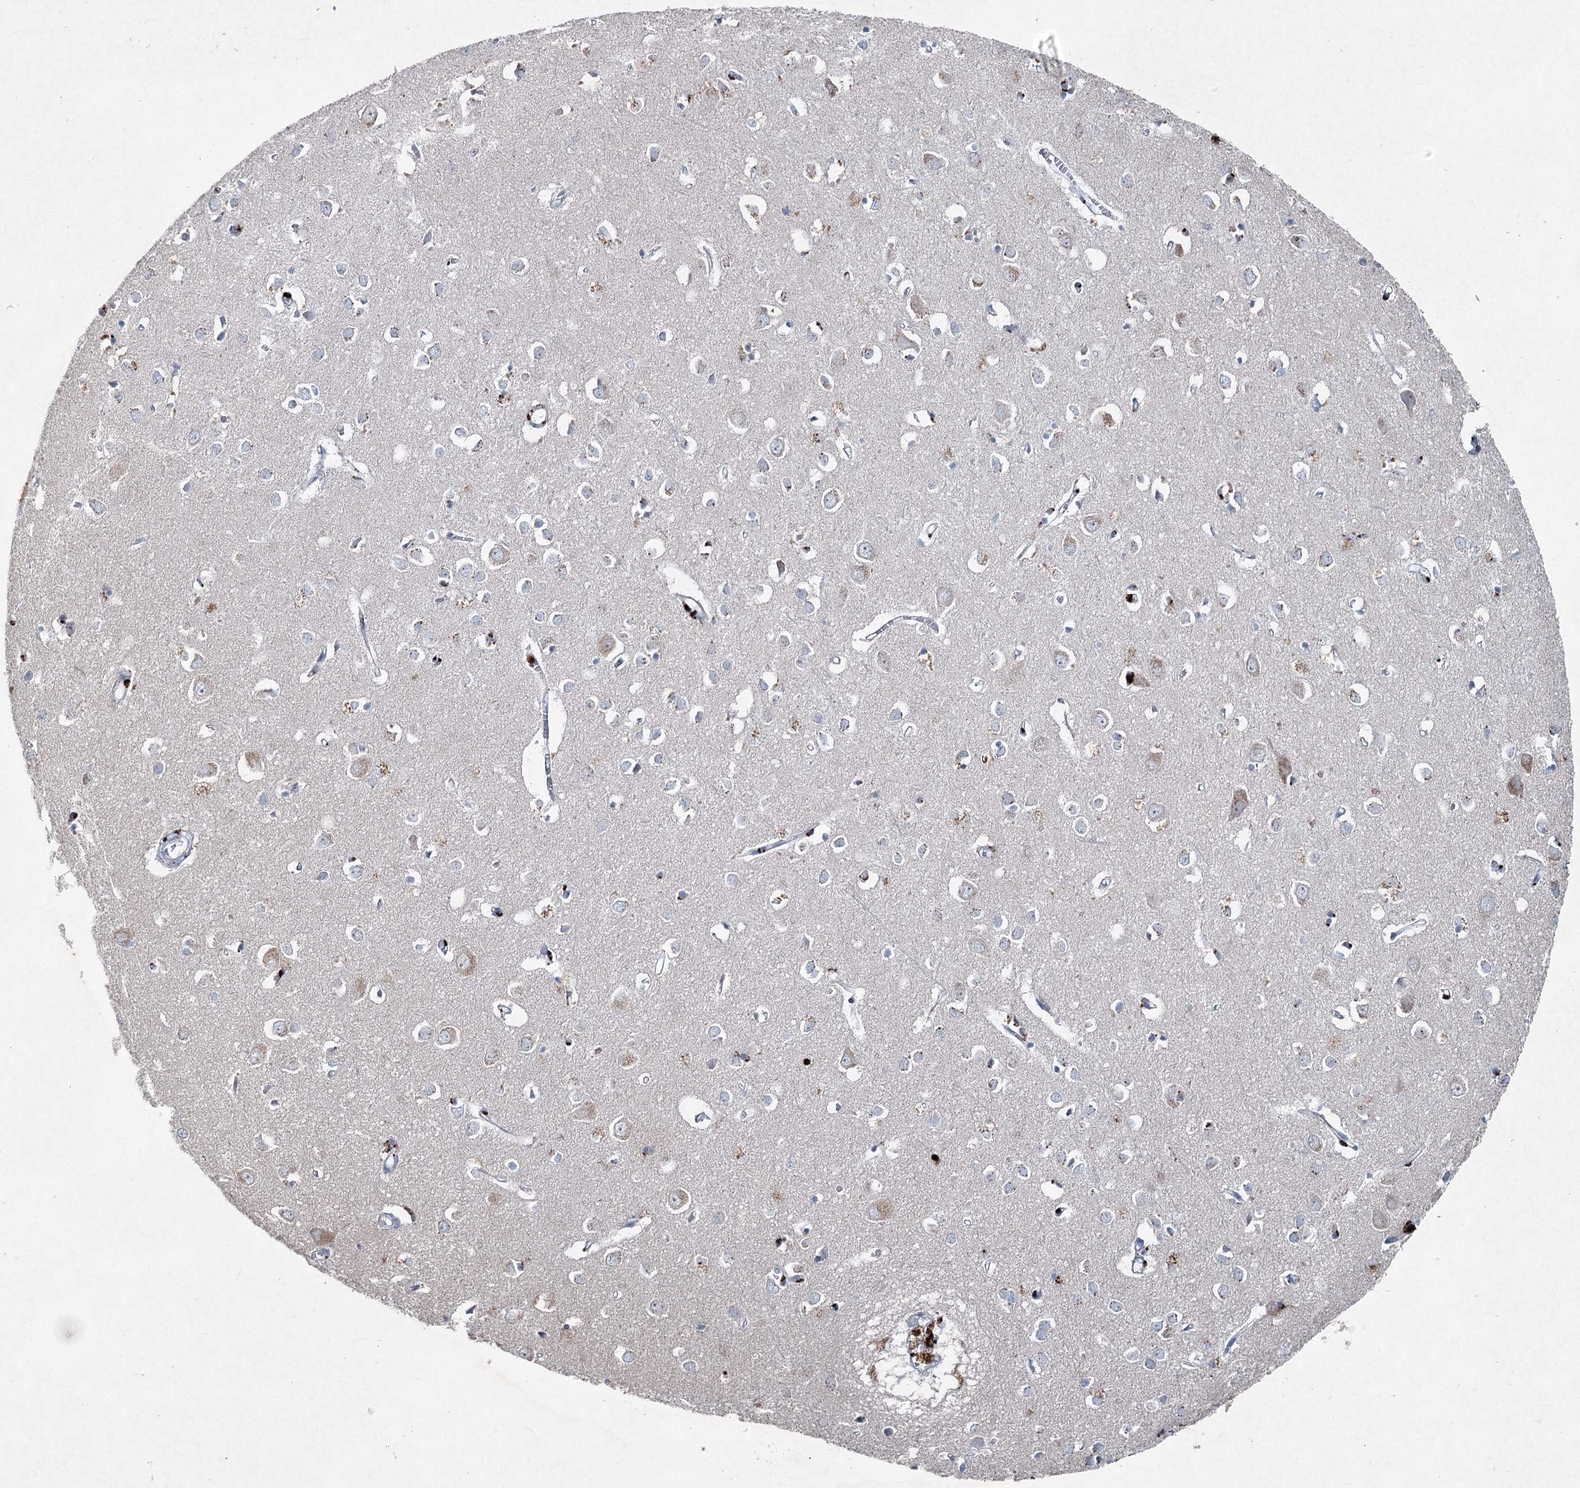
{"staining": {"intensity": "negative", "quantity": "none", "location": "none"}, "tissue": "cerebral cortex", "cell_type": "Endothelial cells", "image_type": "normal", "snomed": [{"axis": "morphology", "description": "Normal tissue, NOS"}, {"axis": "topography", "description": "Cerebral cortex"}], "caption": "Image shows no significant protein positivity in endothelial cells of benign cerebral cortex. The staining was performed using DAB to visualize the protein expression in brown, while the nuclei were stained in blue with hematoxylin (Magnification: 20x).", "gene": "ENSG00000285330", "patient": {"sex": "female", "age": 64}}